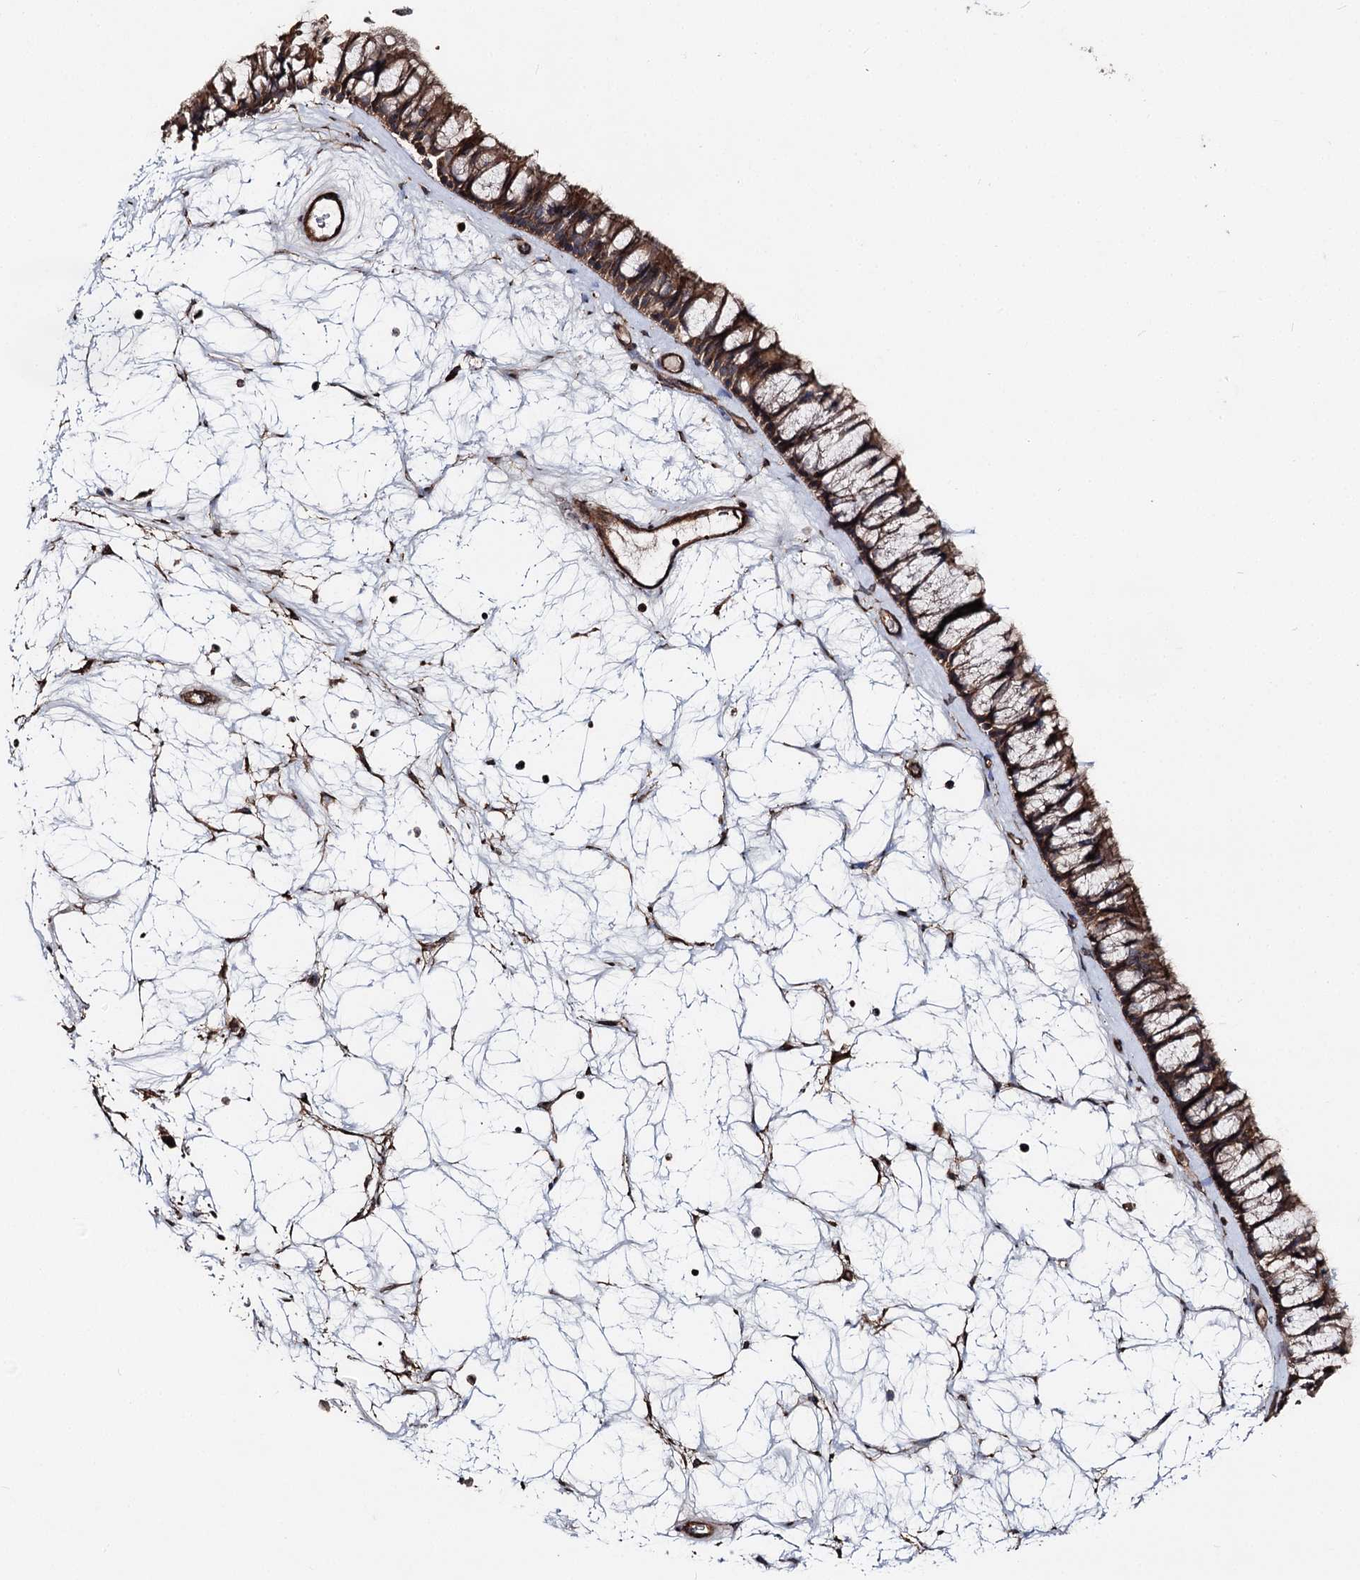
{"staining": {"intensity": "moderate", "quantity": ">75%", "location": "cytoplasmic/membranous"}, "tissue": "nasopharynx", "cell_type": "Respiratory epithelial cells", "image_type": "normal", "snomed": [{"axis": "morphology", "description": "Normal tissue, NOS"}, {"axis": "topography", "description": "Nasopharynx"}], "caption": "Respiratory epithelial cells display medium levels of moderate cytoplasmic/membranous expression in approximately >75% of cells in normal human nasopharynx.", "gene": "ITFG2", "patient": {"sex": "male", "age": 64}}